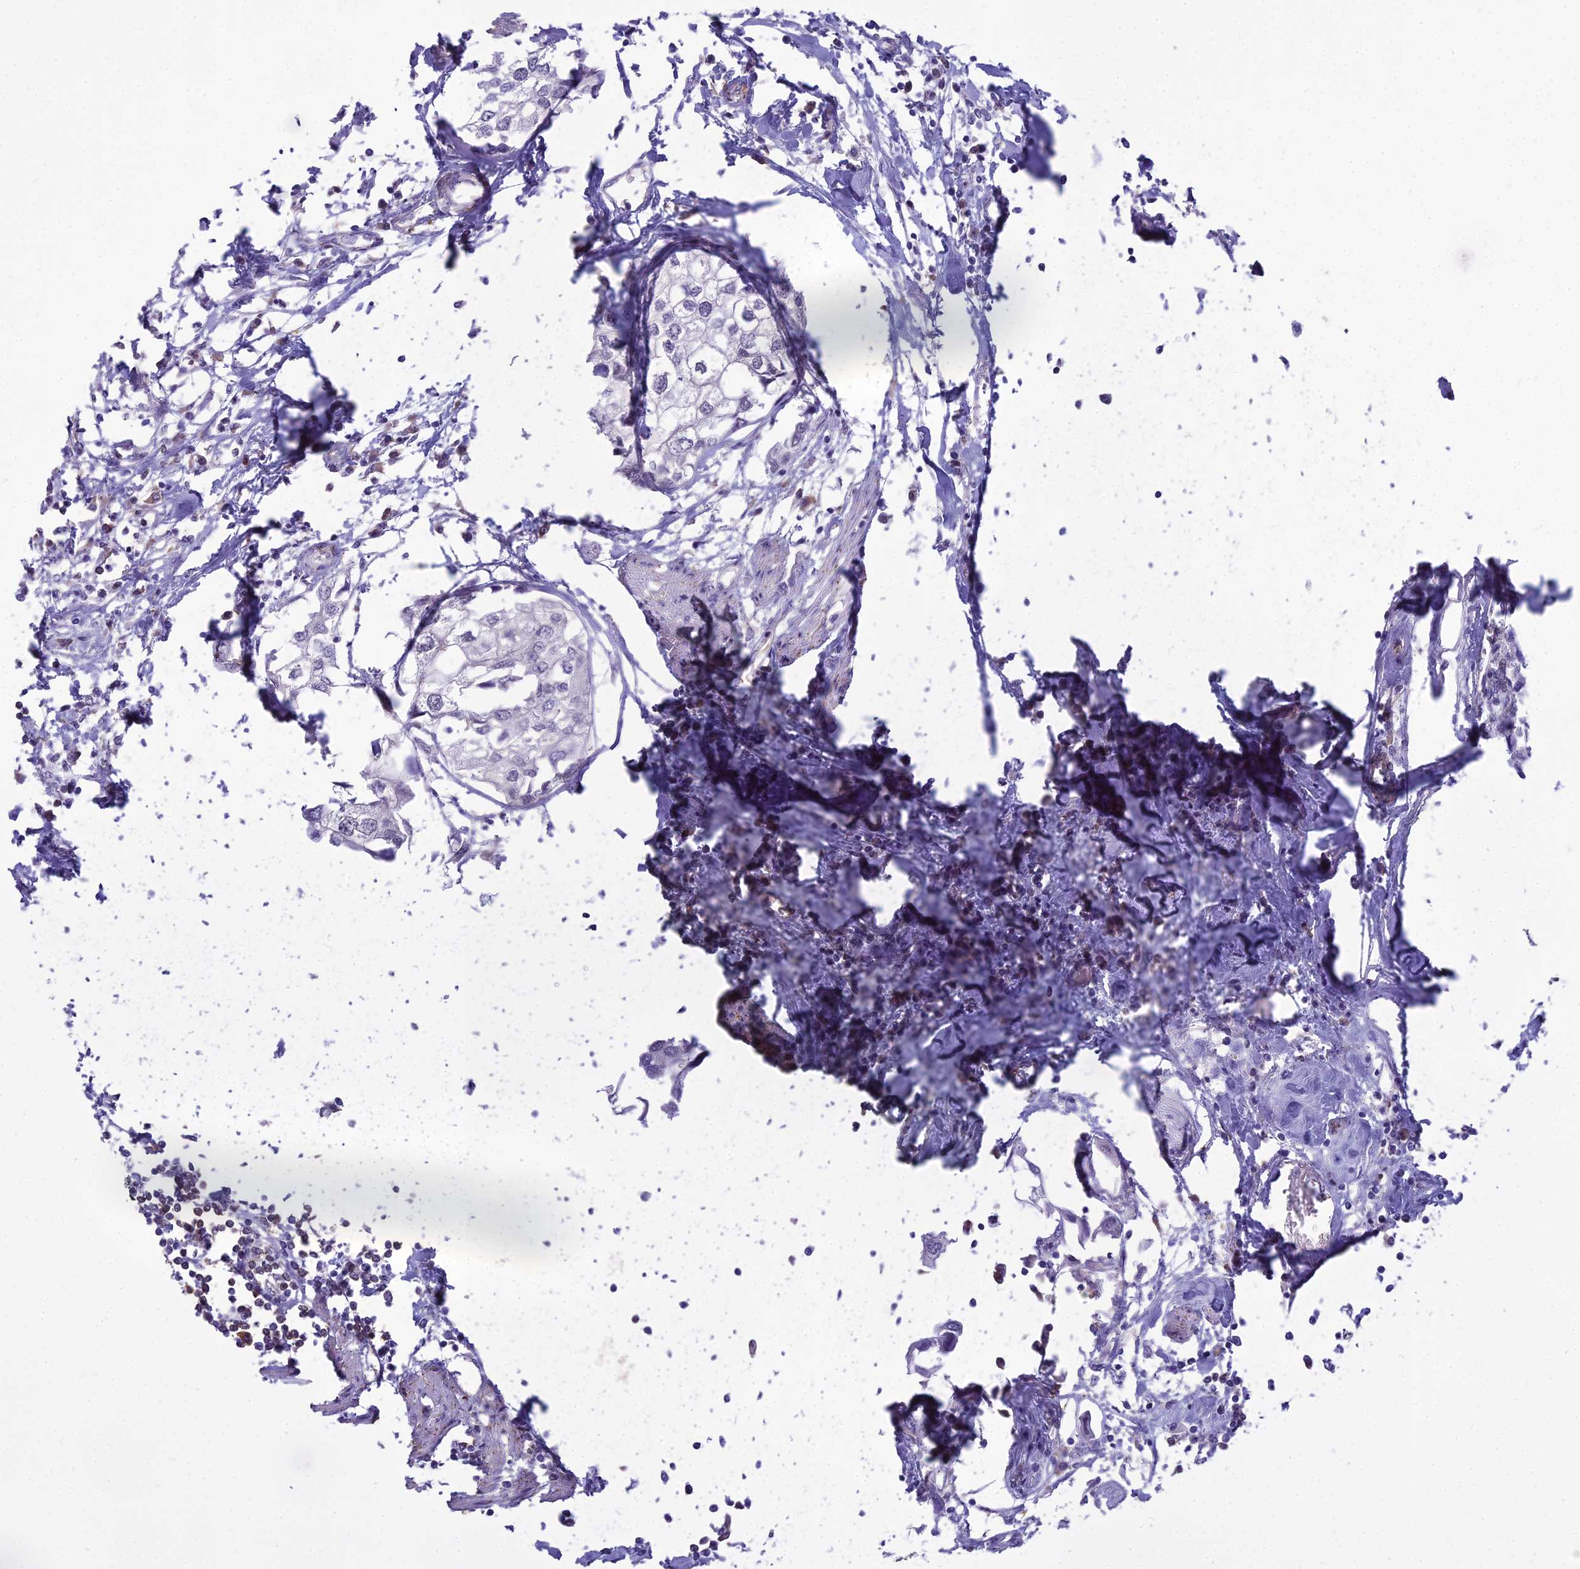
{"staining": {"intensity": "negative", "quantity": "none", "location": "none"}, "tissue": "urothelial cancer", "cell_type": "Tumor cells", "image_type": "cancer", "snomed": [{"axis": "morphology", "description": "Urothelial carcinoma, High grade"}, {"axis": "topography", "description": "Urinary bladder"}], "caption": "This is an immunohistochemistry (IHC) image of urothelial cancer. There is no staining in tumor cells.", "gene": "BLNK", "patient": {"sex": "male", "age": 64}}